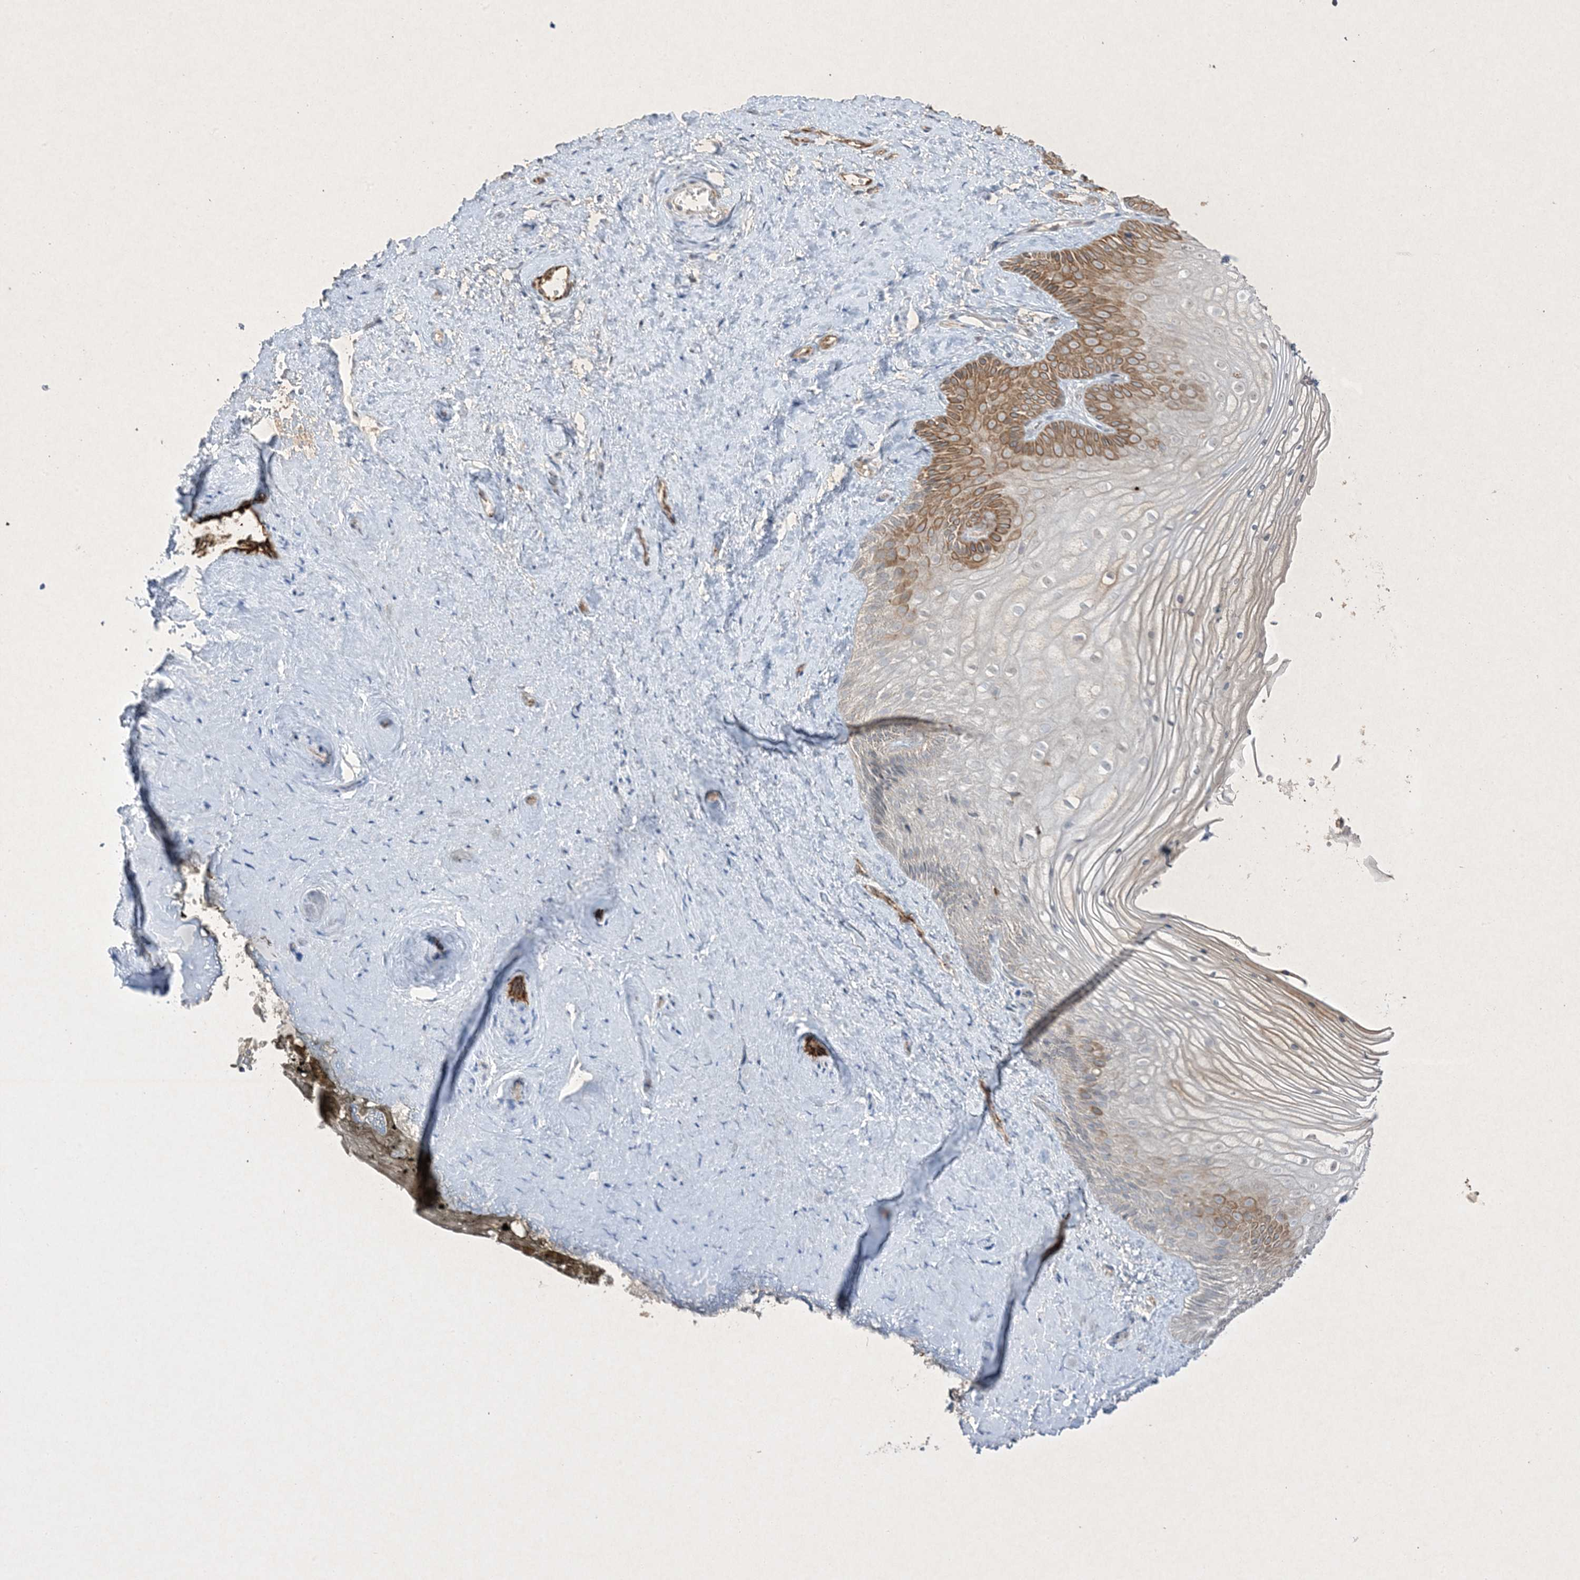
{"staining": {"intensity": "moderate", "quantity": "25%-75%", "location": "cytoplasmic/membranous"}, "tissue": "vagina", "cell_type": "Squamous epithelial cells", "image_type": "normal", "snomed": [{"axis": "morphology", "description": "Normal tissue, NOS"}, {"axis": "topography", "description": "Vagina"}, {"axis": "topography", "description": "Cervix"}], "caption": "A micrograph of vagina stained for a protein shows moderate cytoplasmic/membranous brown staining in squamous epithelial cells. (Brightfield microscopy of DAB IHC at high magnification).", "gene": "PRSS36", "patient": {"sex": "female", "age": 40}}